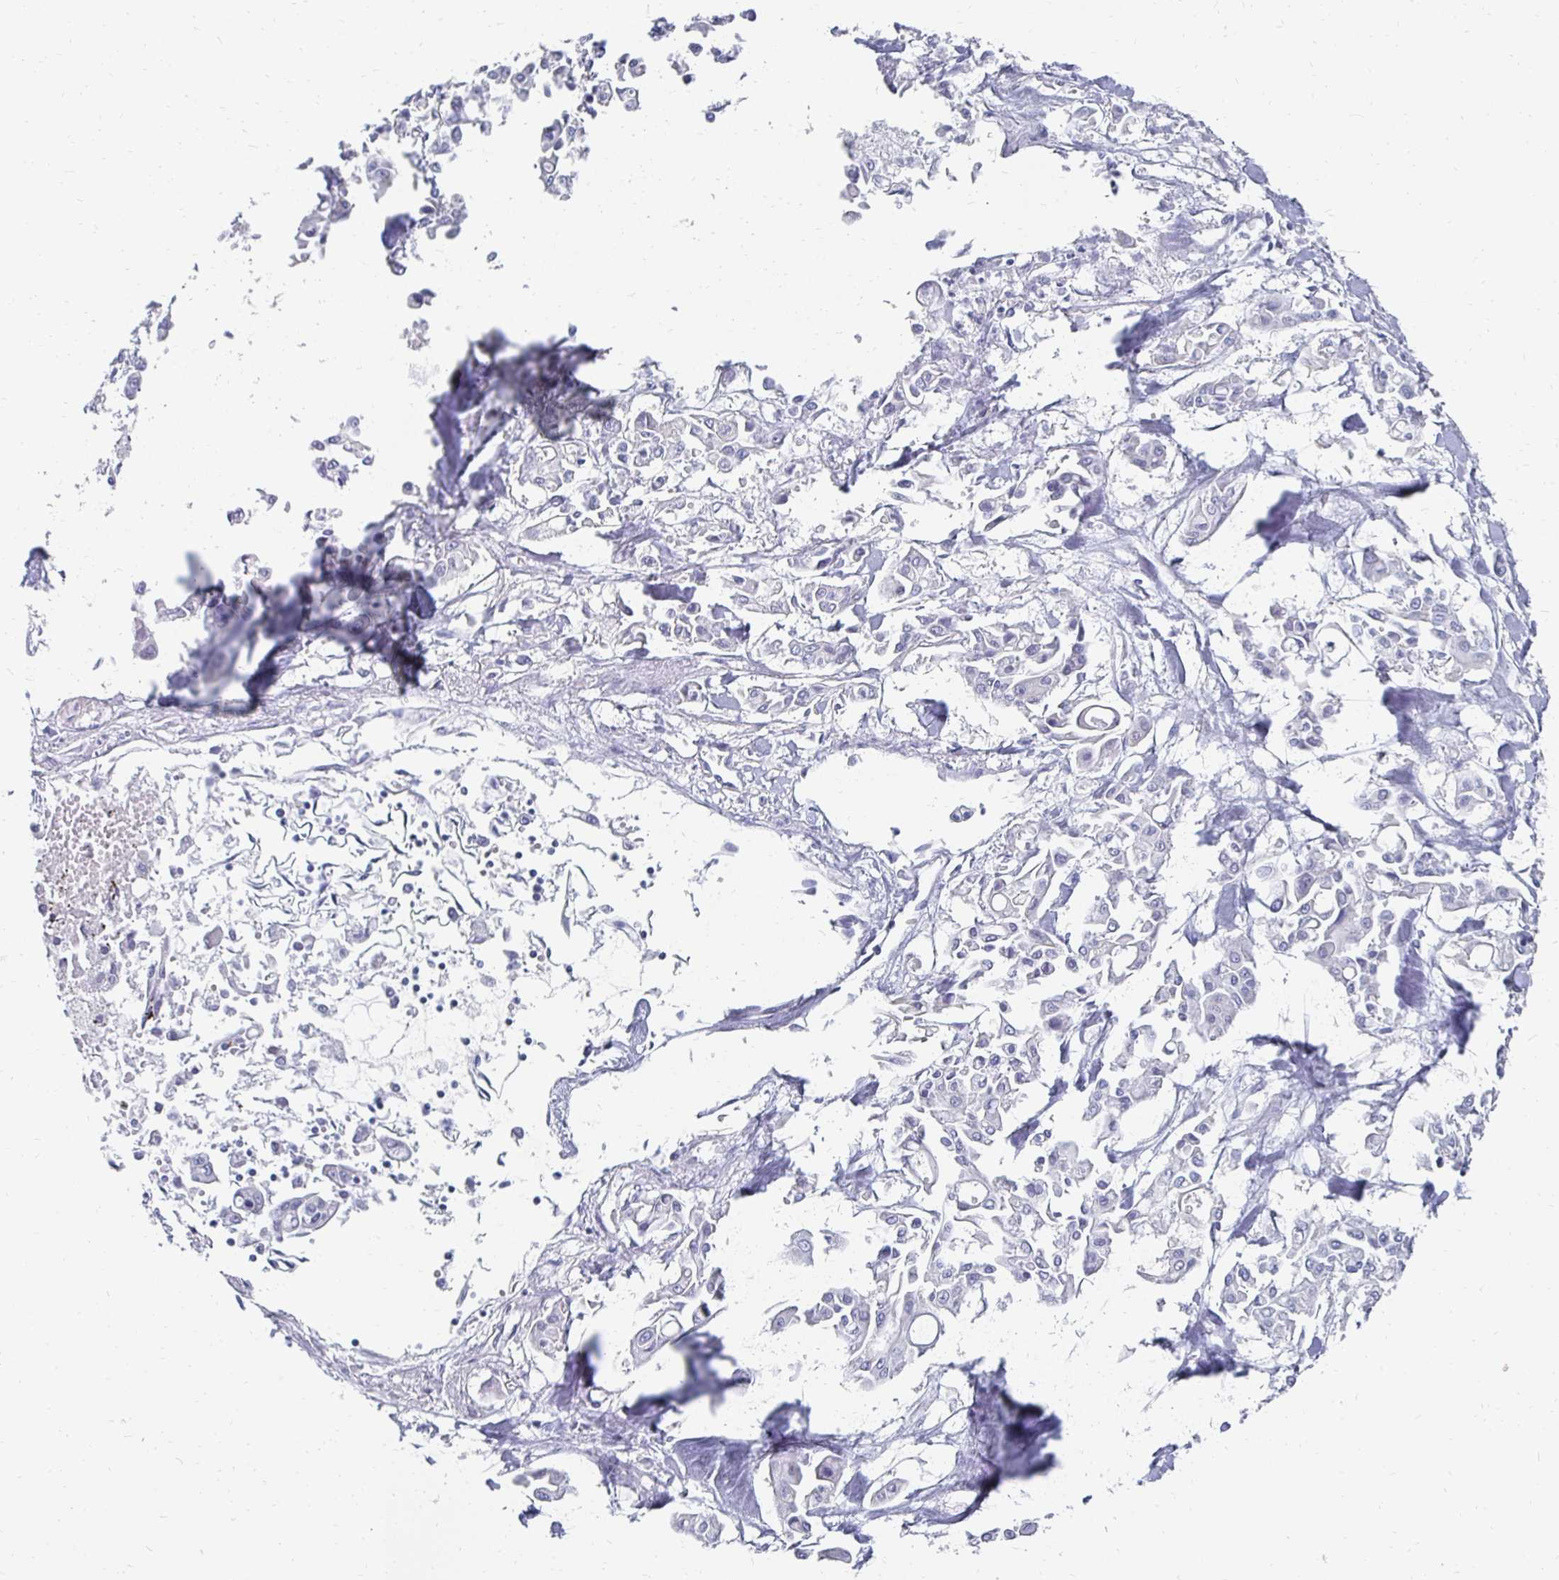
{"staining": {"intensity": "negative", "quantity": "none", "location": "none"}, "tissue": "pancreatic cancer", "cell_type": "Tumor cells", "image_type": "cancer", "snomed": [{"axis": "morphology", "description": "Adenocarcinoma, NOS"}, {"axis": "topography", "description": "Pancreas"}], "caption": "Image shows no protein staining in tumor cells of pancreatic adenocarcinoma tissue.", "gene": "SYCP3", "patient": {"sex": "male", "age": 61}}